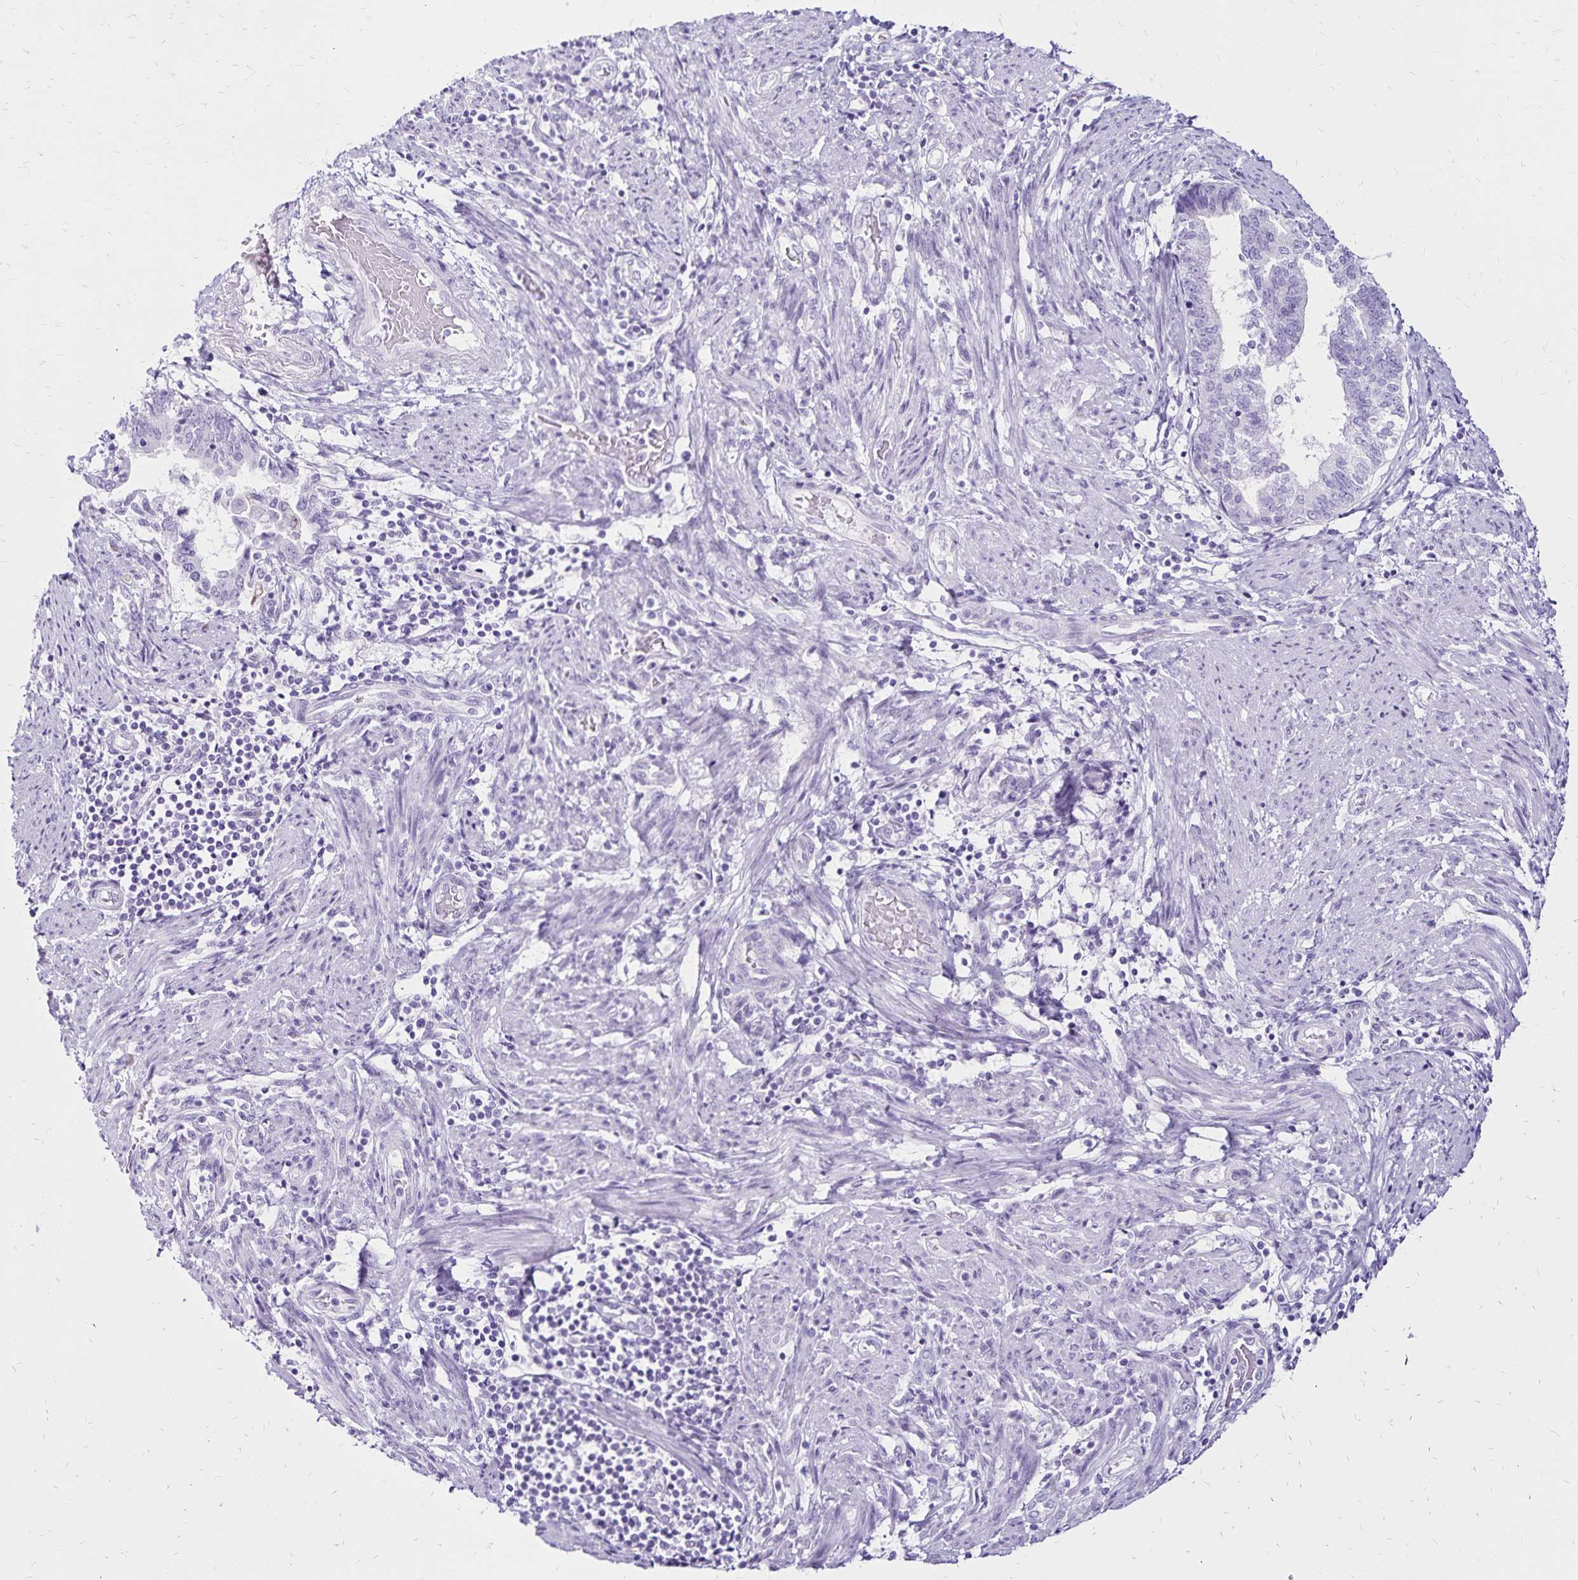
{"staining": {"intensity": "negative", "quantity": "none", "location": "none"}, "tissue": "endometrial cancer", "cell_type": "Tumor cells", "image_type": "cancer", "snomed": [{"axis": "morphology", "description": "Adenocarcinoma, NOS"}, {"axis": "topography", "description": "Endometrium"}], "caption": "This micrograph is of endometrial adenocarcinoma stained with immunohistochemistry to label a protein in brown with the nuclei are counter-stained blue. There is no expression in tumor cells.", "gene": "LIN28B", "patient": {"sex": "female", "age": 65}}